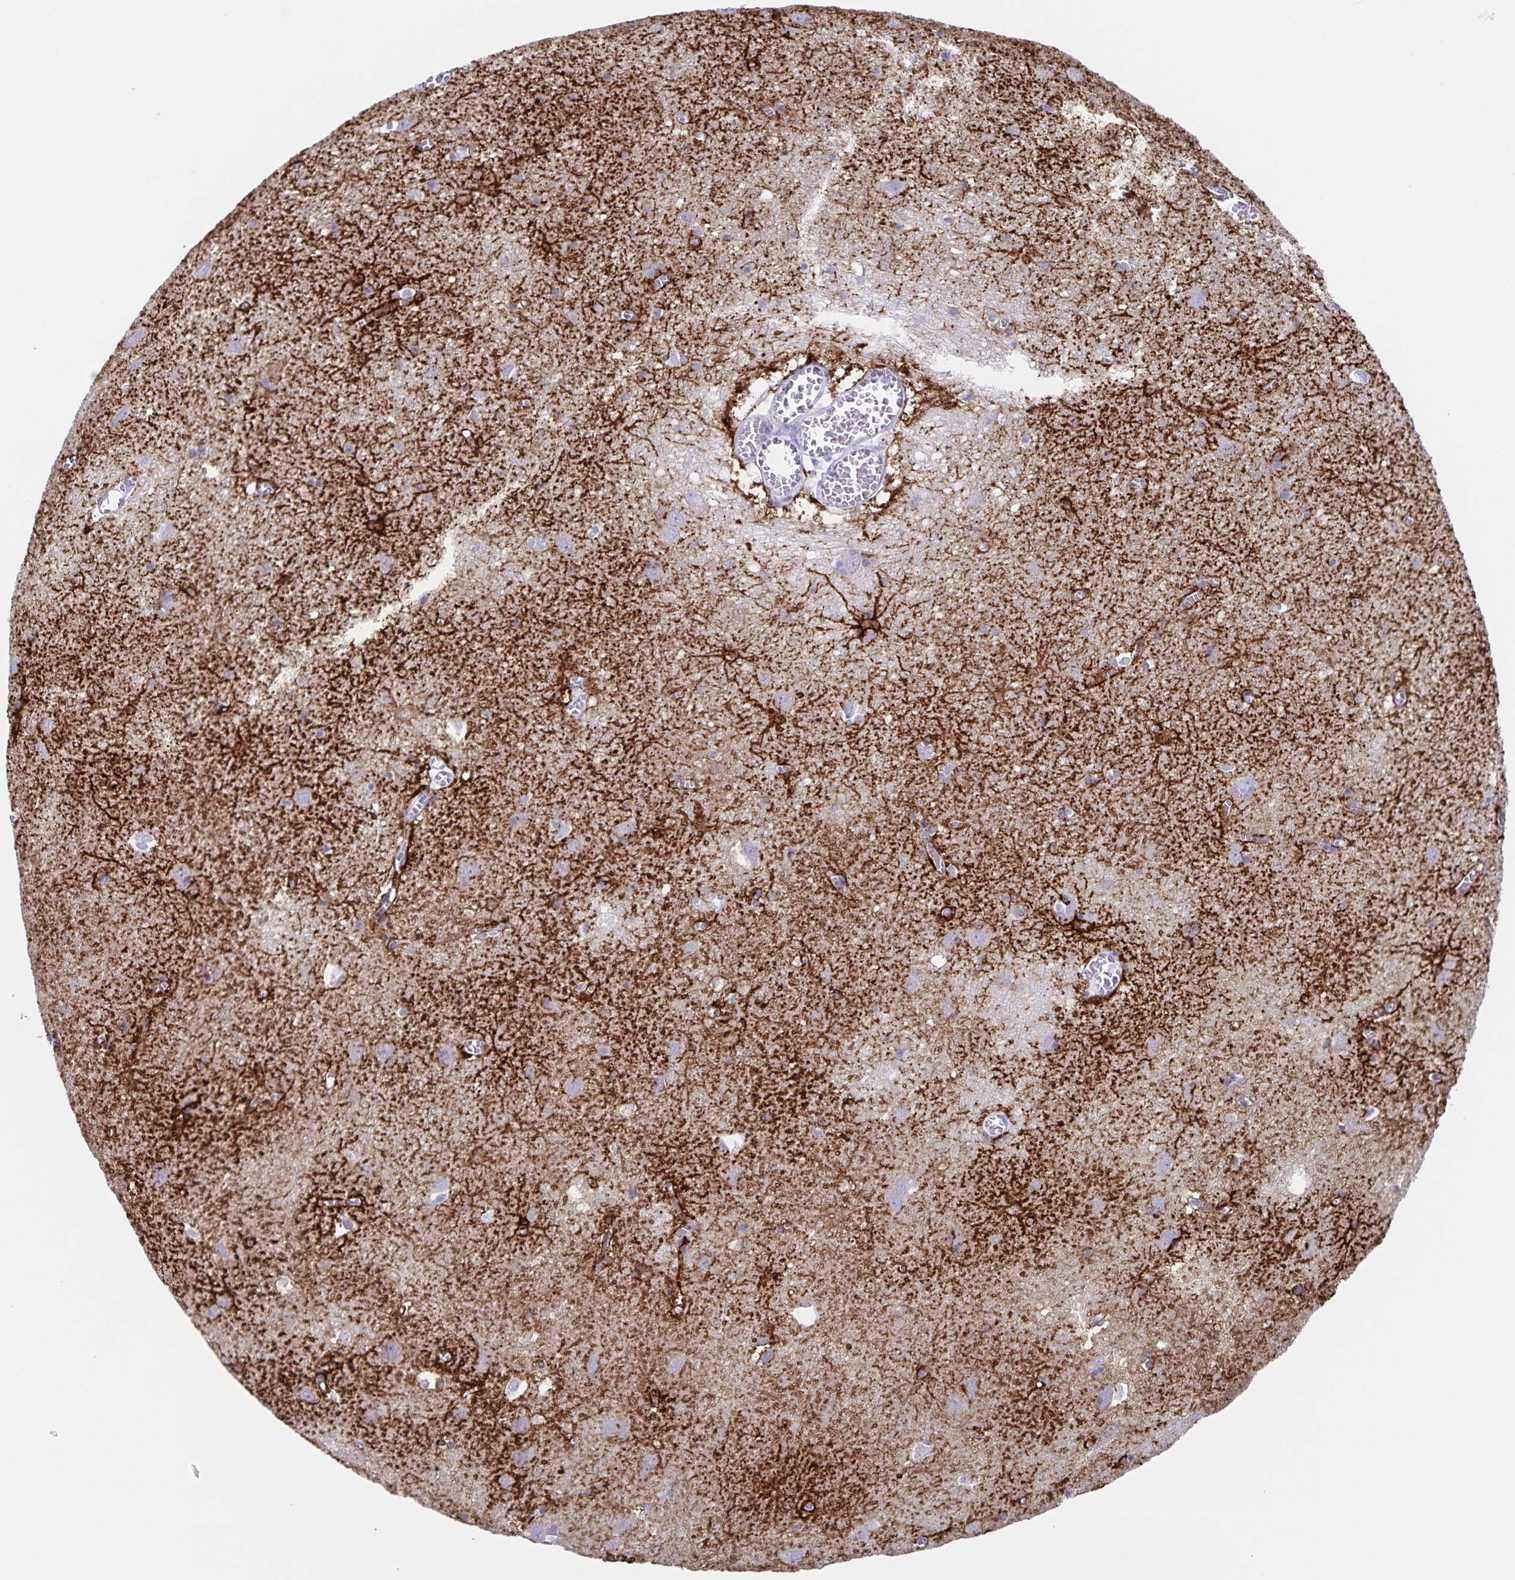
{"staining": {"intensity": "negative", "quantity": "none", "location": "none"}, "tissue": "cerebral cortex", "cell_type": "Endothelial cells", "image_type": "normal", "snomed": [{"axis": "morphology", "description": "Normal tissue, NOS"}, {"axis": "topography", "description": "Cerebral cortex"}], "caption": "Immunohistochemical staining of normal human cerebral cortex displays no significant expression in endothelial cells. (DAB immunohistochemistry visualized using brightfield microscopy, high magnification).", "gene": "AQP4", "patient": {"sex": "male", "age": 70}}